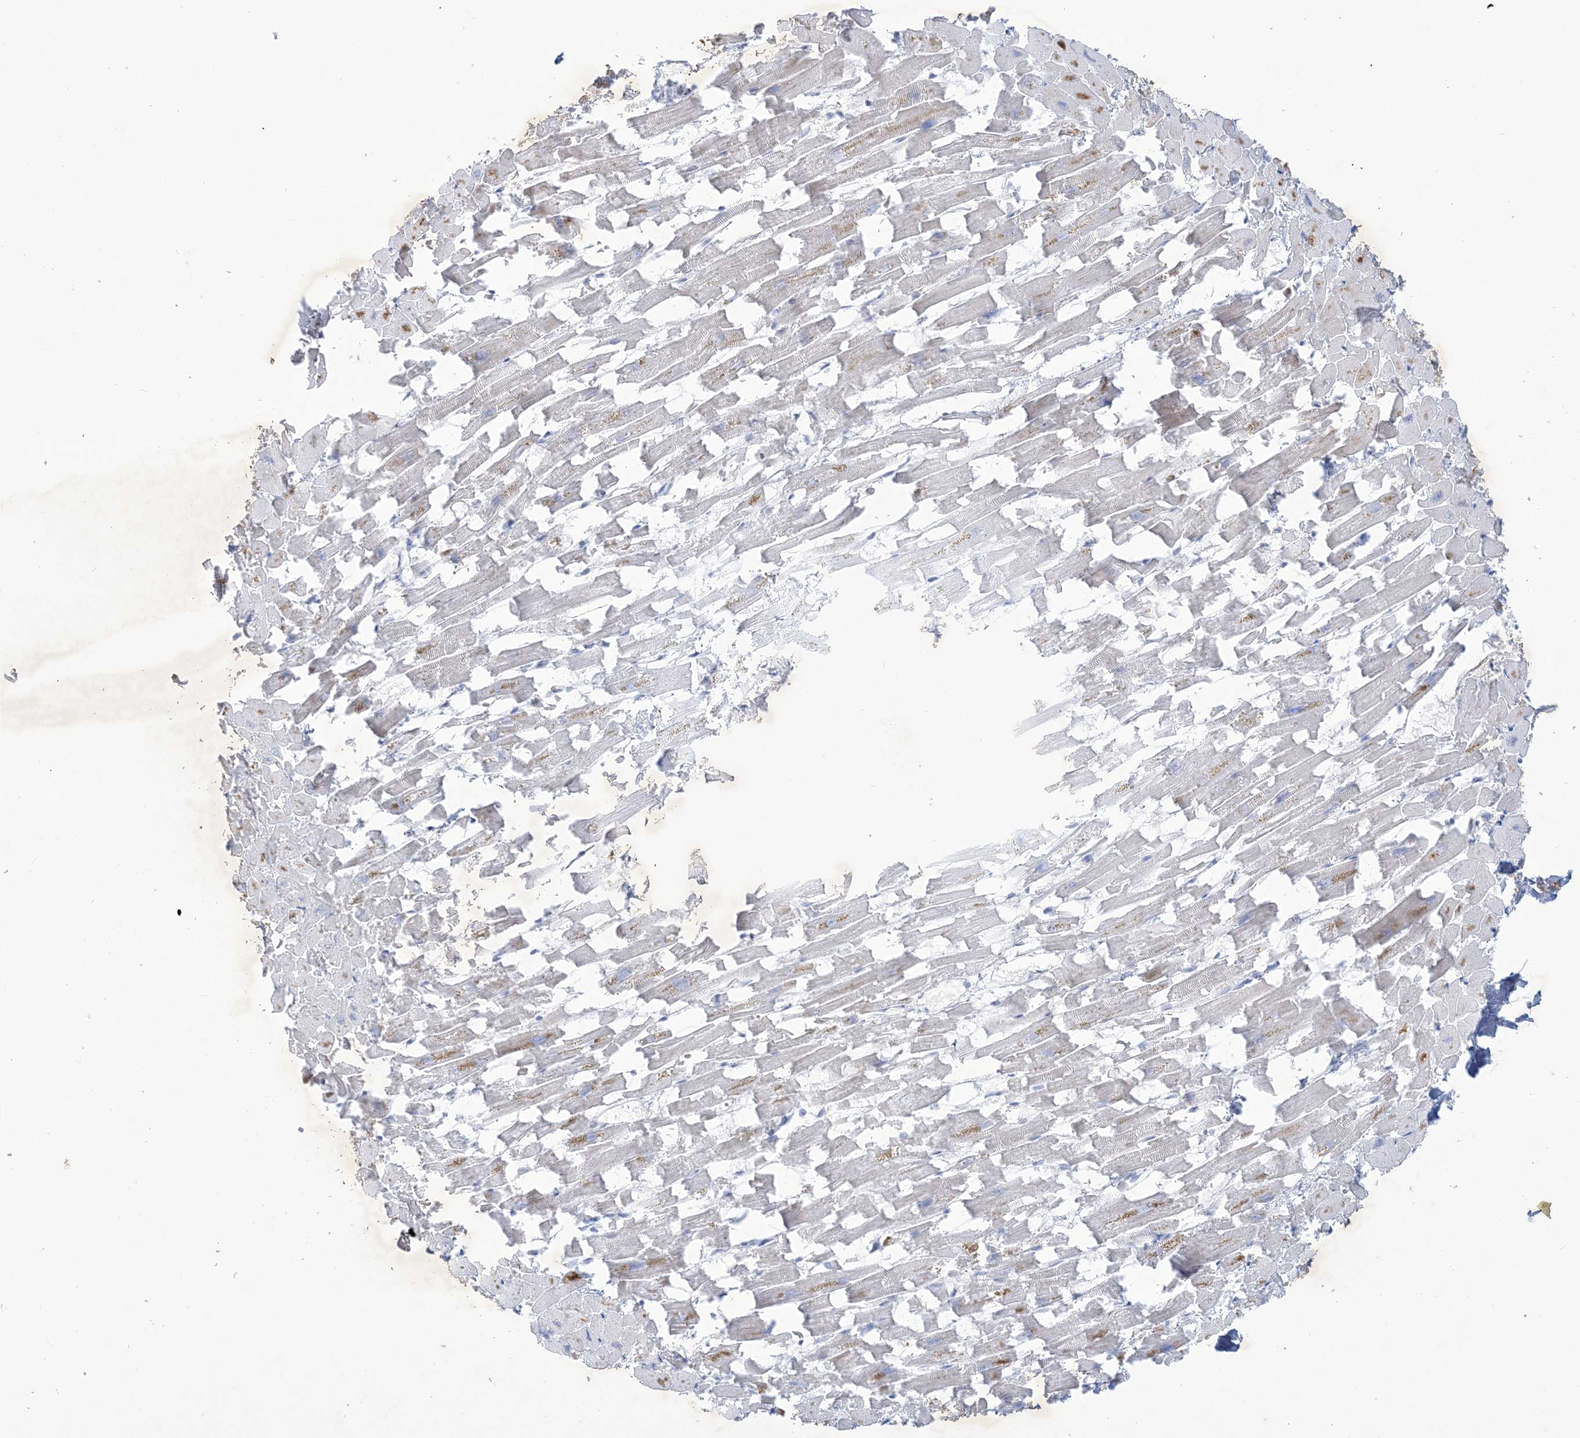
{"staining": {"intensity": "negative", "quantity": "none", "location": "none"}, "tissue": "heart muscle", "cell_type": "Cardiomyocytes", "image_type": "normal", "snomed": [{"axis": "morphology", "description": "Normal tissue, NOS"}, {"axis": "topography", "description": "Heart"}], "caption": "Histopathology image shows no protein expression in cardiomyocytes of normal heart muscle.", "gene": "B3GNT7", "patient": {"sex": "female", "age": 64}}